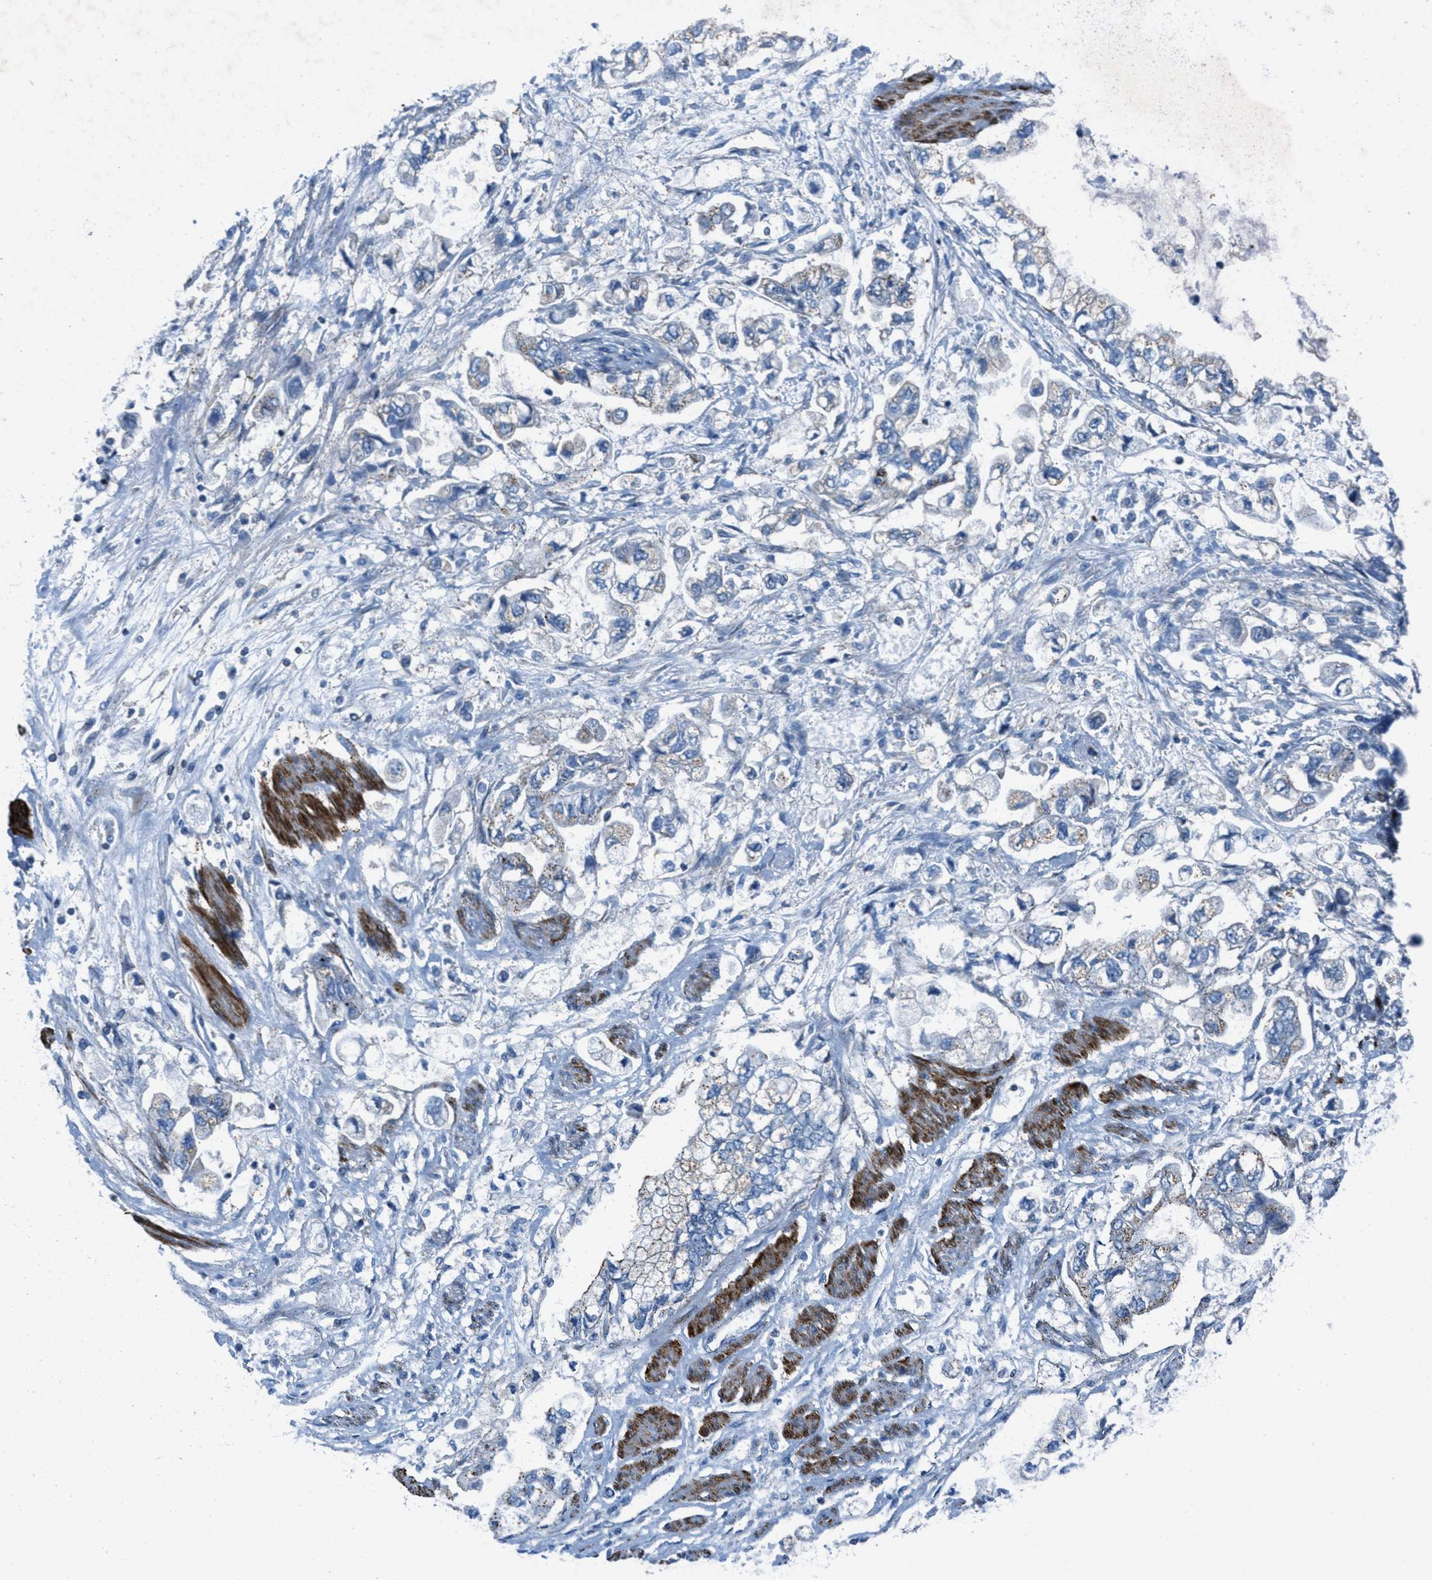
{"staining": {"intensity": "weak", "quantity": "<25%", "location": "cytoplasmic/membranous"}, "tissue": "stomach cancer", "cell_type": "Tumor cells", "image_type": "cancer", "snomed": [{"axis": "morphology", "description": "Normal tissue, NOS"}, {"axis": "morphology", "description": "Adenocarcinoma, NOS"}, {"axis": "topography", "description": "Stomach"}], "caption": "IHC image of stomach cancer (adenocarcinoma) stained for a protein (brown), which shows no positivity in tumor cells.", "gene": "MFSD13A", "patient": {"sex": "male", "age": 62}}